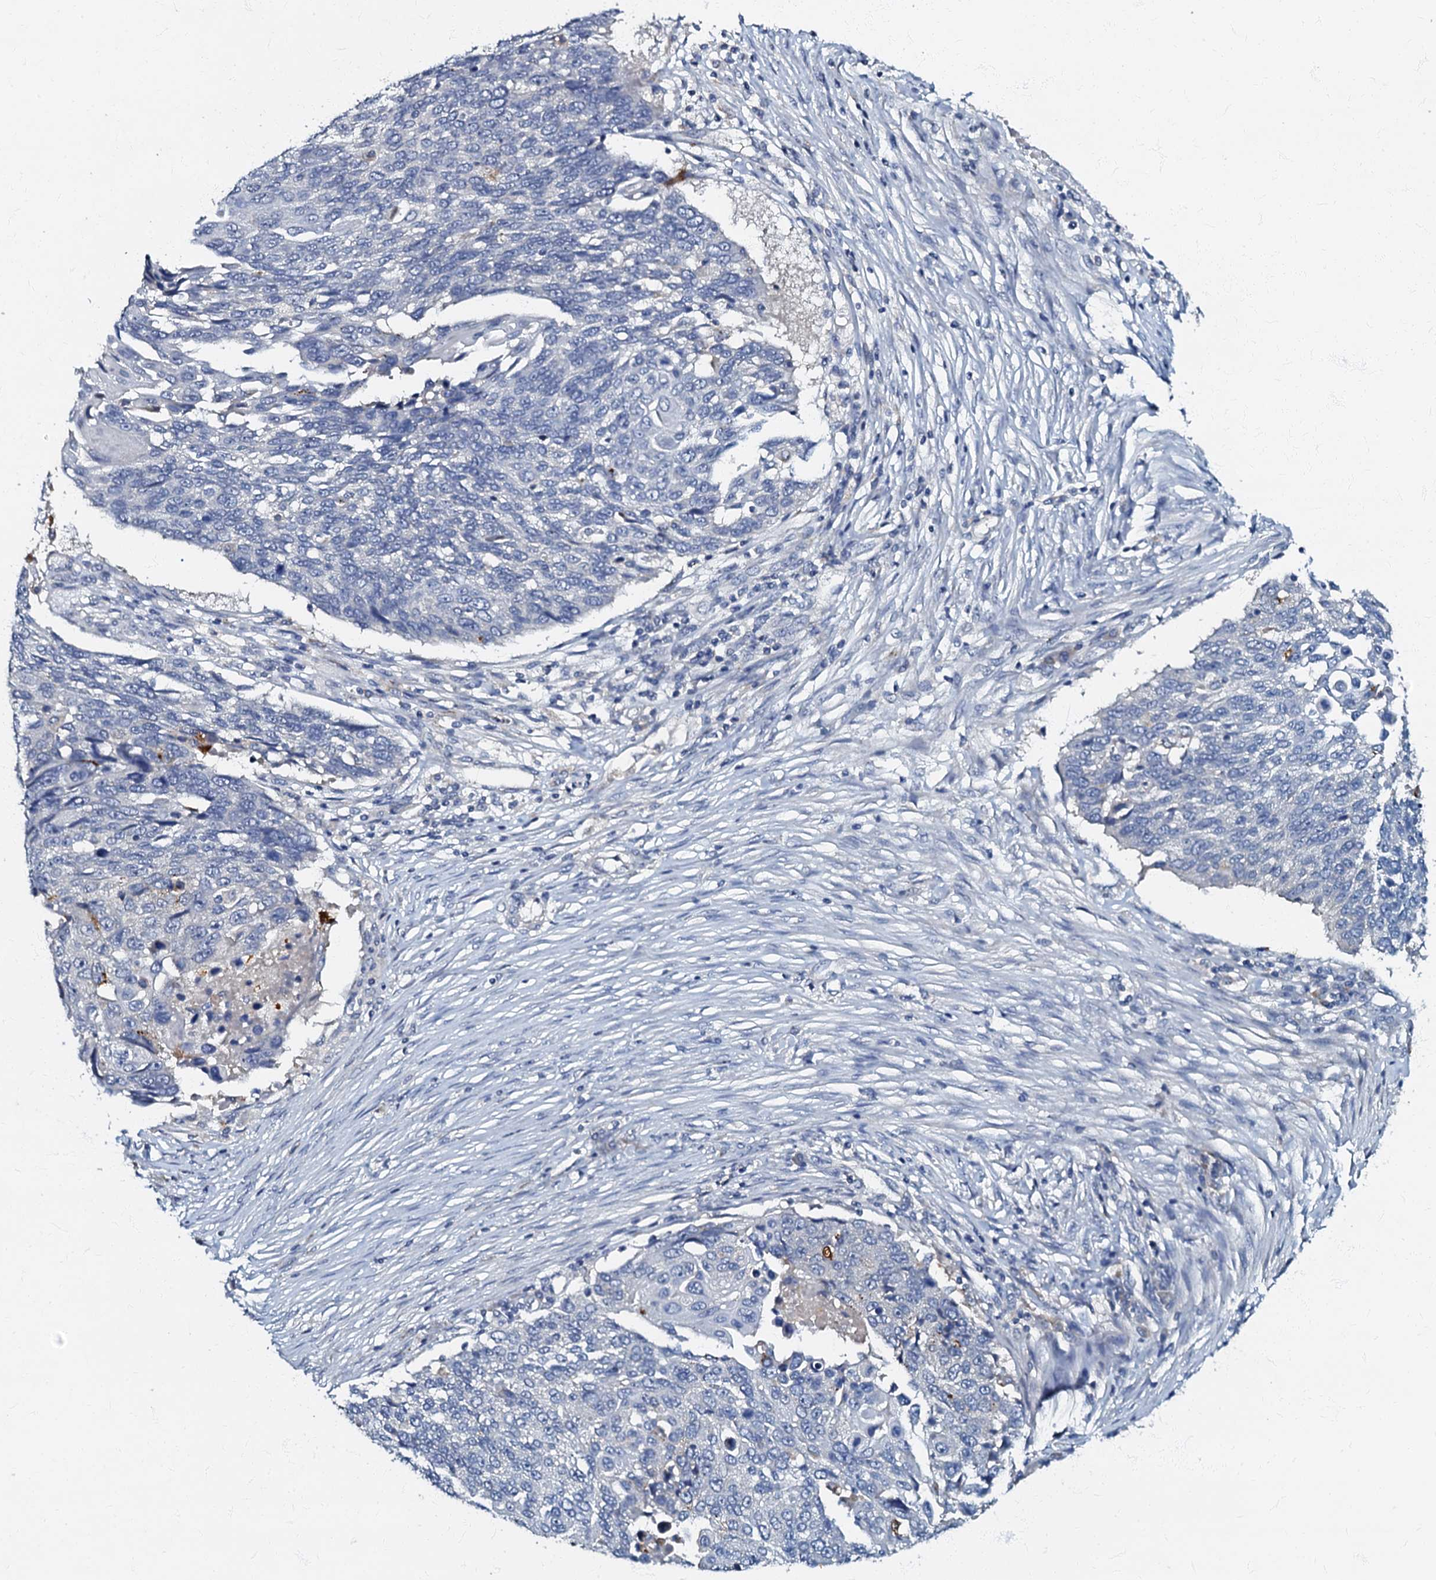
{"staining": {"intensity": "negative", "quantity": "none", "location": "none"}, "tissue": "lung cancer", "cell_type": "Tumor cells", "image_type": "cancer", "snomed": [{"axis": "morphology", "description": "Squamous cell carcinoma, NOS"}, {"axis": "topography", "description": "Lung"}], "caption": "Tumor cells show no significant staining in lung cancer.", "gene": "OLAH", "patient": {"sex": "male", "age": 66}}